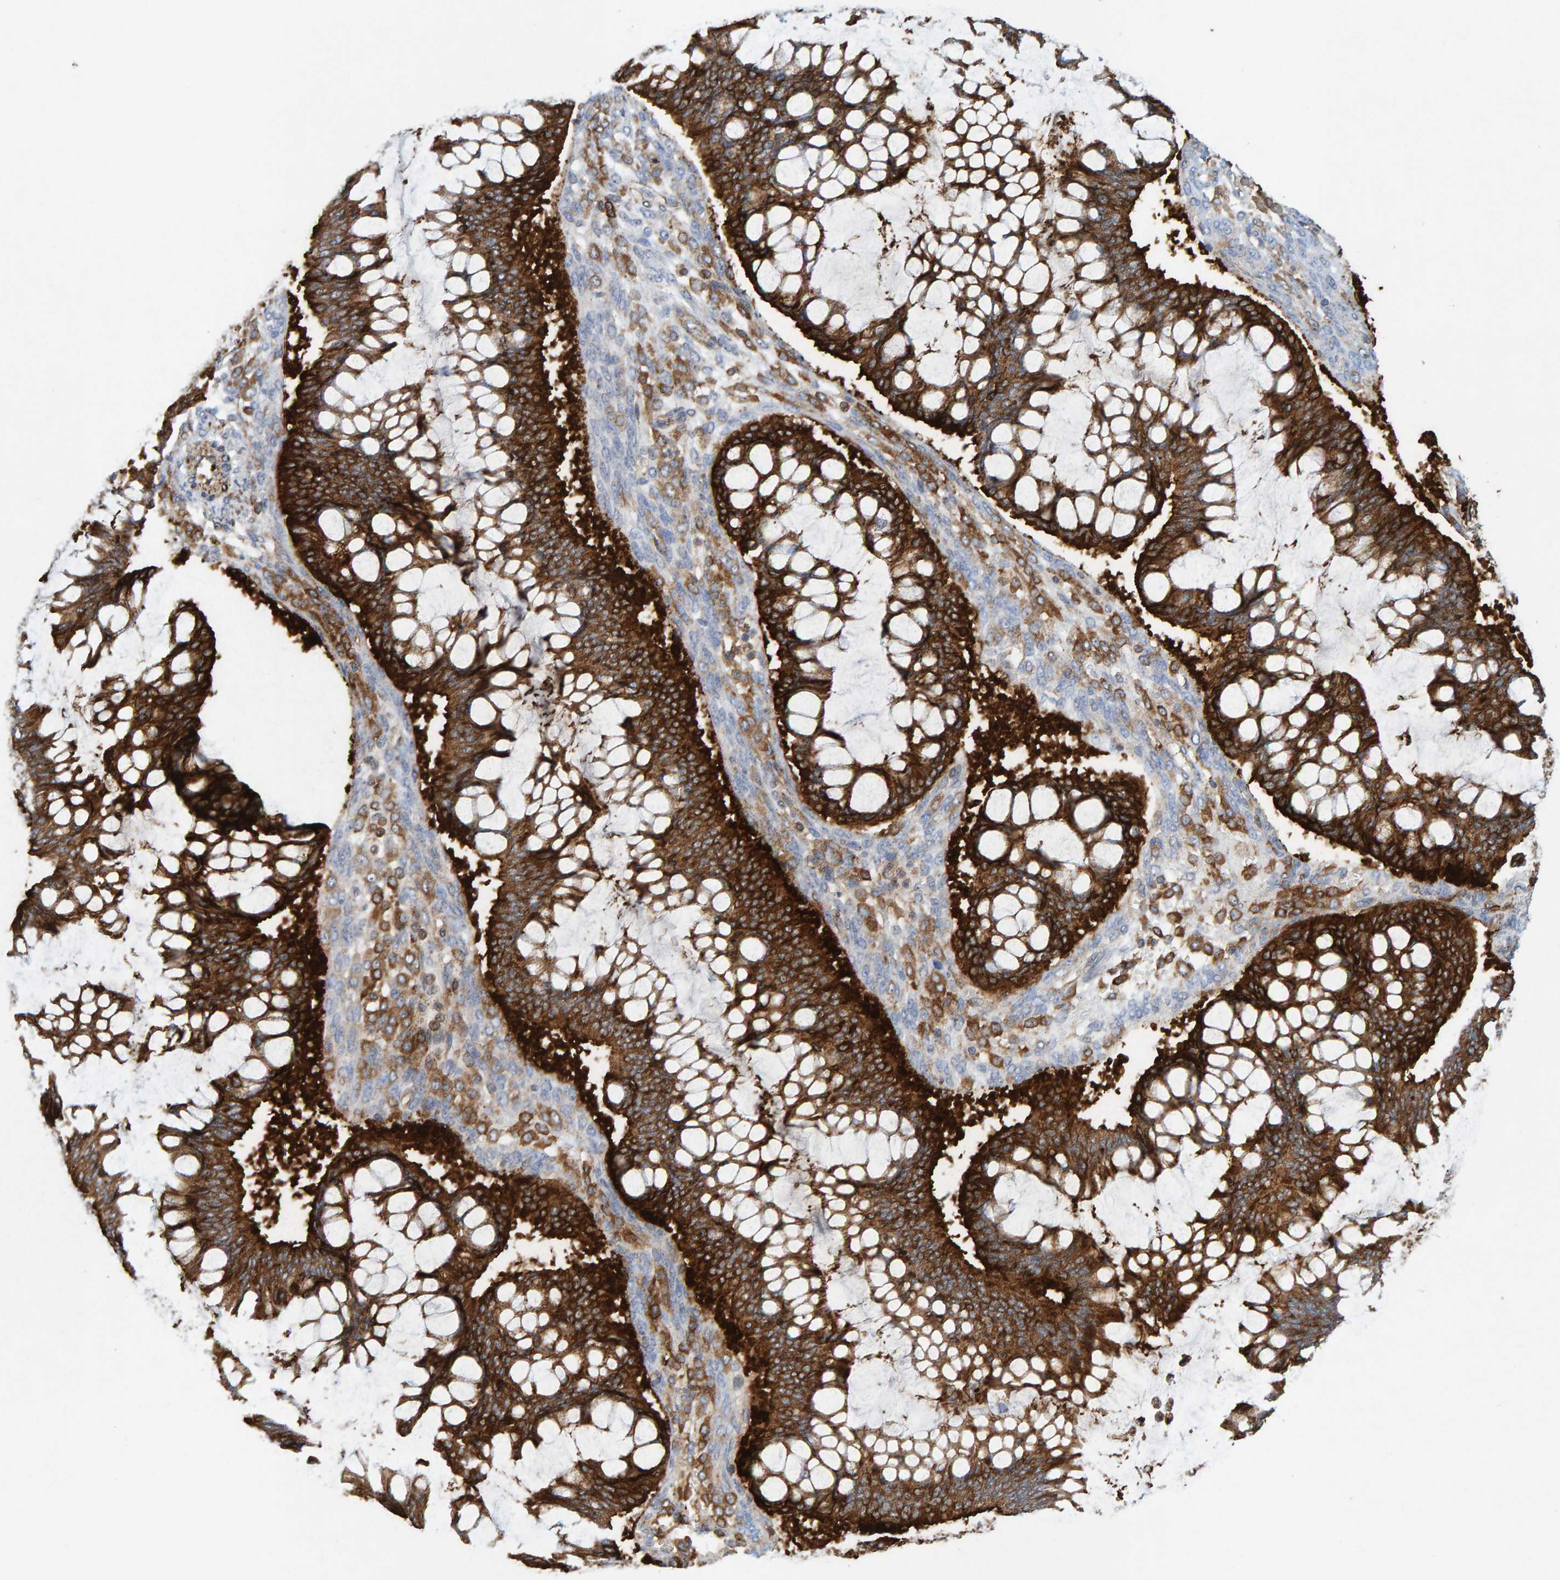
{"staining": {"intensity": "strong", "quantity": ">75%", "location": "cytoplasmic/membranous"}, "tissue": "ovarian cancer", "cell_type": "Tumor cells", "image_type": "cancer", "snomed": [{"axis": "morphology", "description": "Cystadenocarcinoma, mucinous, NOS"}, {"axis": "topography", "description": "Ovary"}], "caption": "Human ovarian cancer stained with a protein marker exhibits strong staining in tumor cells.", "gene": "MVP", "patient": {"sex": "female", "age": 73}}